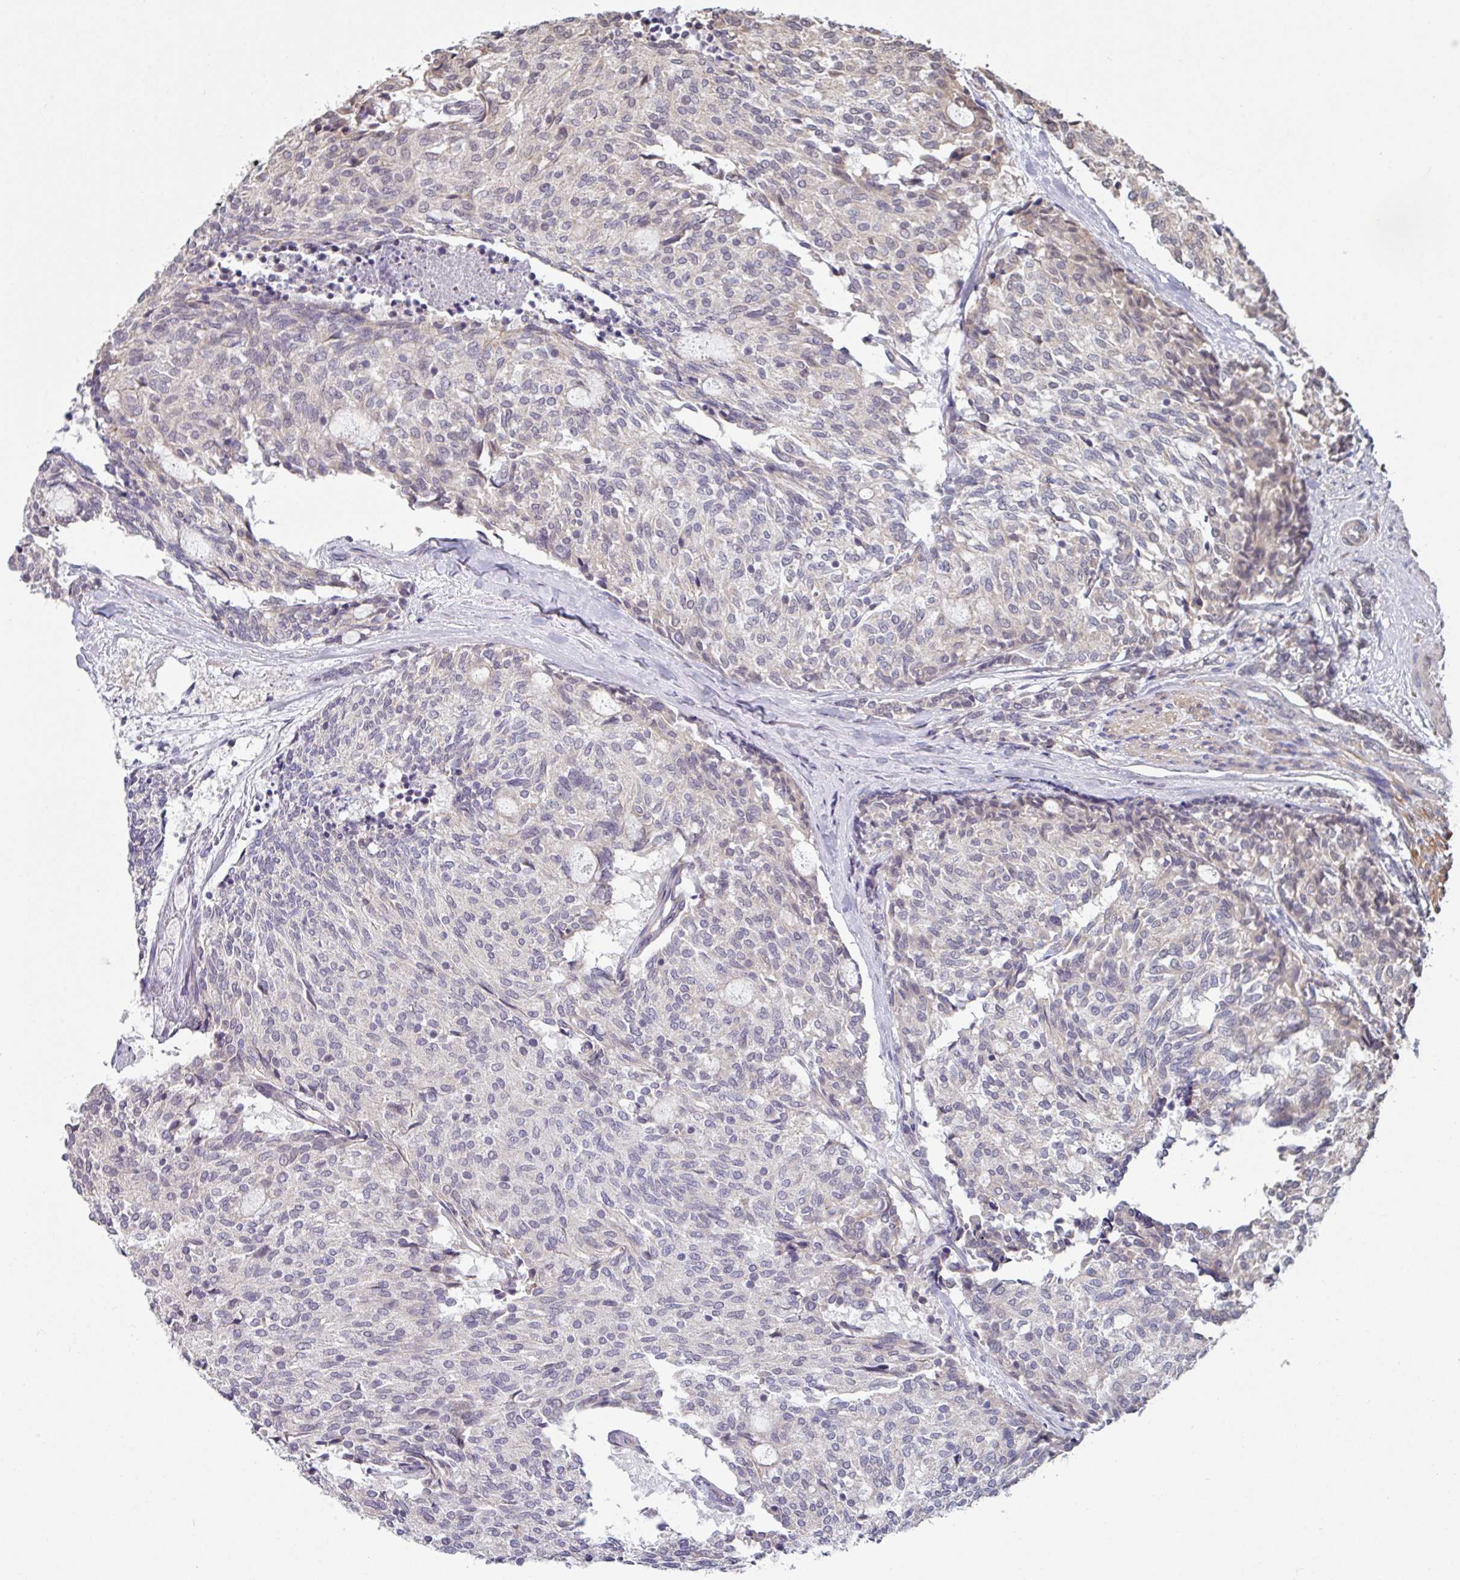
{"staining": {"intensity": "negative", "quantity": "none", "location": "none"}, "tissue": "carcinoid", "cell_type": "Tumor cells", "image_type": "cancer", "snomed": [{"axis": "morphology", "description": "Carcinoid, malignant, NOS"}, {"axis": "topography", "description": "Pancreas"}], "caption": "An immunohistochemistry (IHC) micrograph of carcinoid is shown. There is no staining in tumor cells of carcinoid.", "gene": "TMED5", "patient": {"sex": "female", "age": 54}}